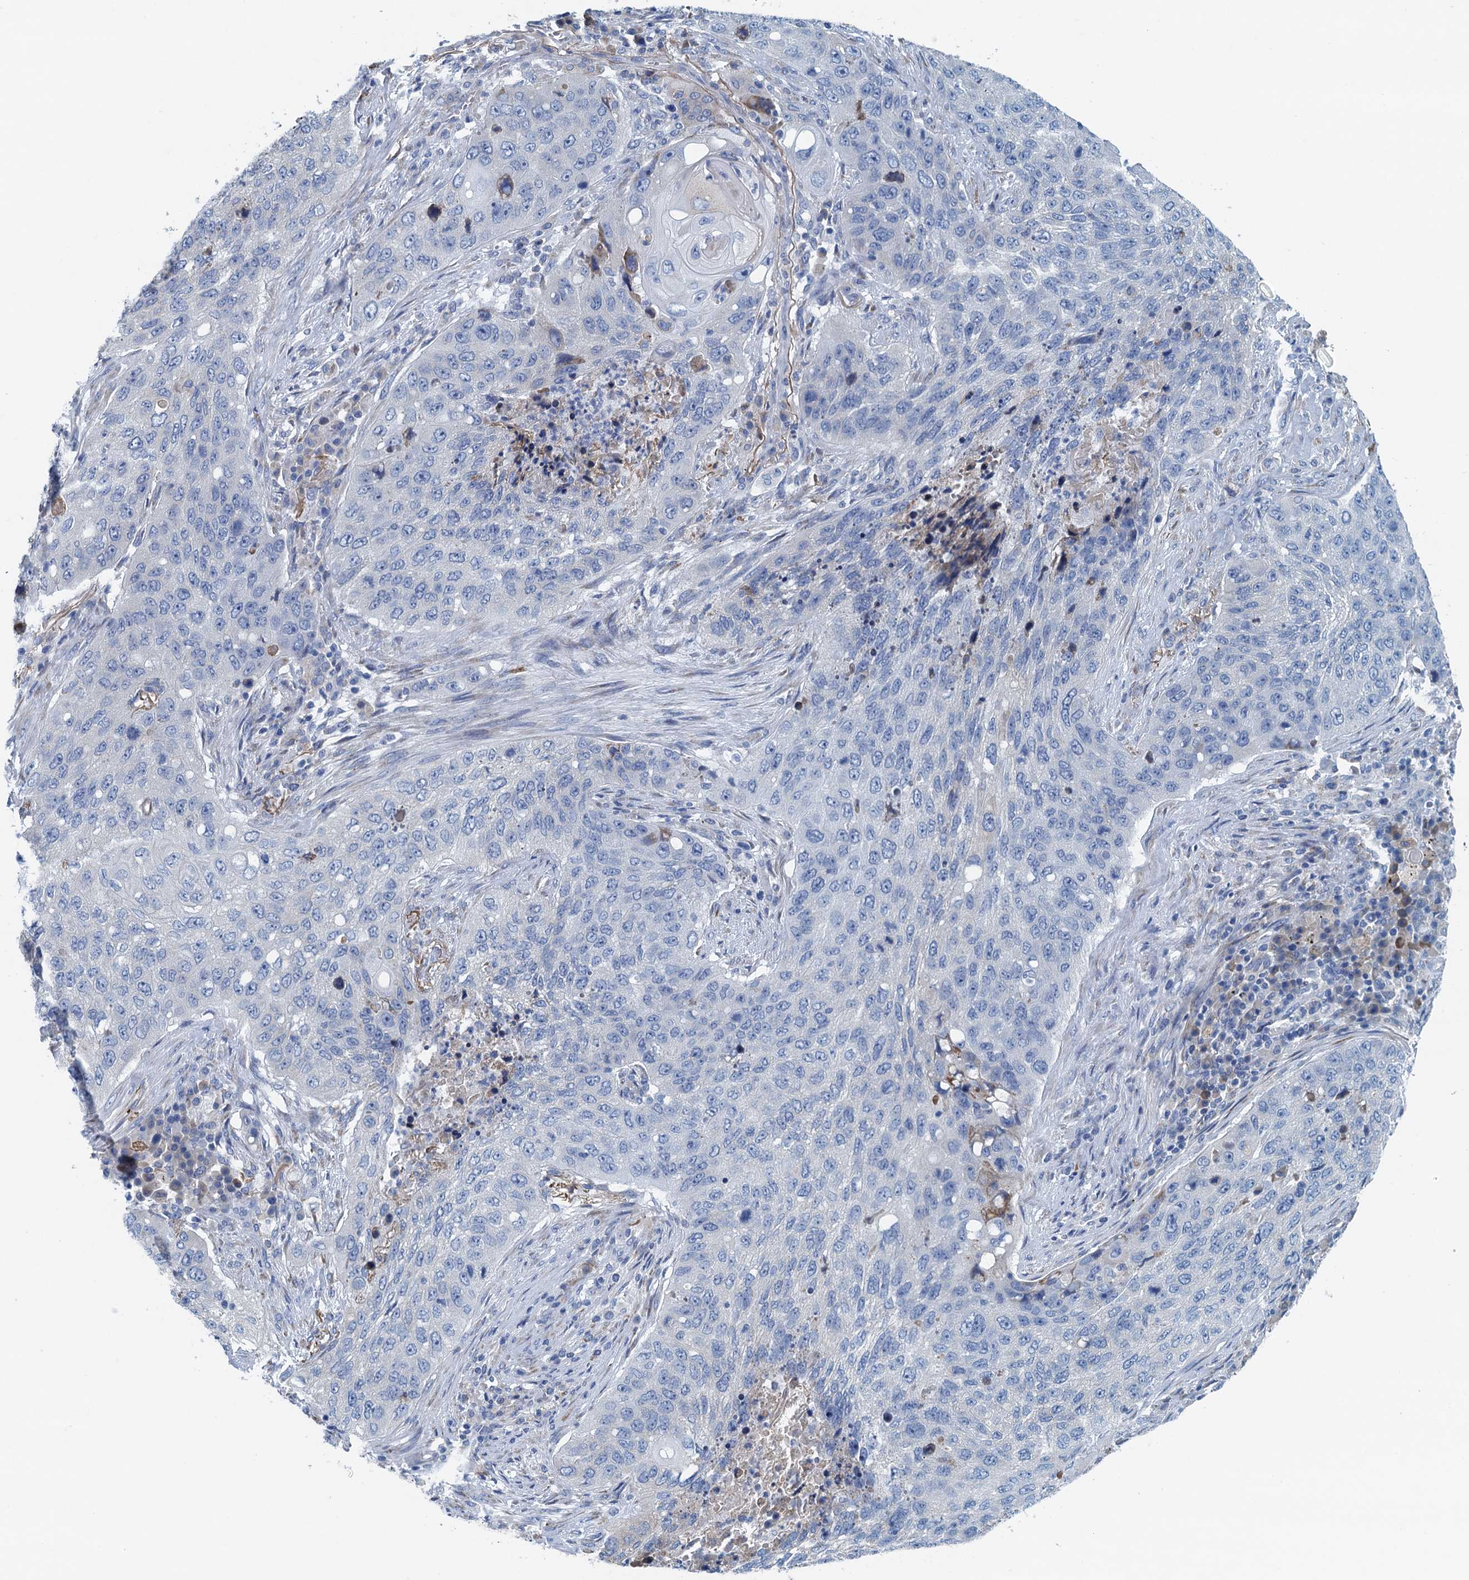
{"staining": {"intensity": "negative", "quantity": "none", "location": "none"}, "tissue": "lung cancer", "cell_type": "Tumor cells", "image_type": "cancer", "snomed": [{"axis": "morphology", "description": "Squamous cell carcinoma, NOS"}, {"axis": "topography", "description": "Lung"}], "caption": "DAB (3,3'-diaminobenzidine) immunohistochemical staining of human lung cancer displays no significant expression in tumor cells.", "gene": "C10orf88", "patient": {"sex": "female", "age": 63}}